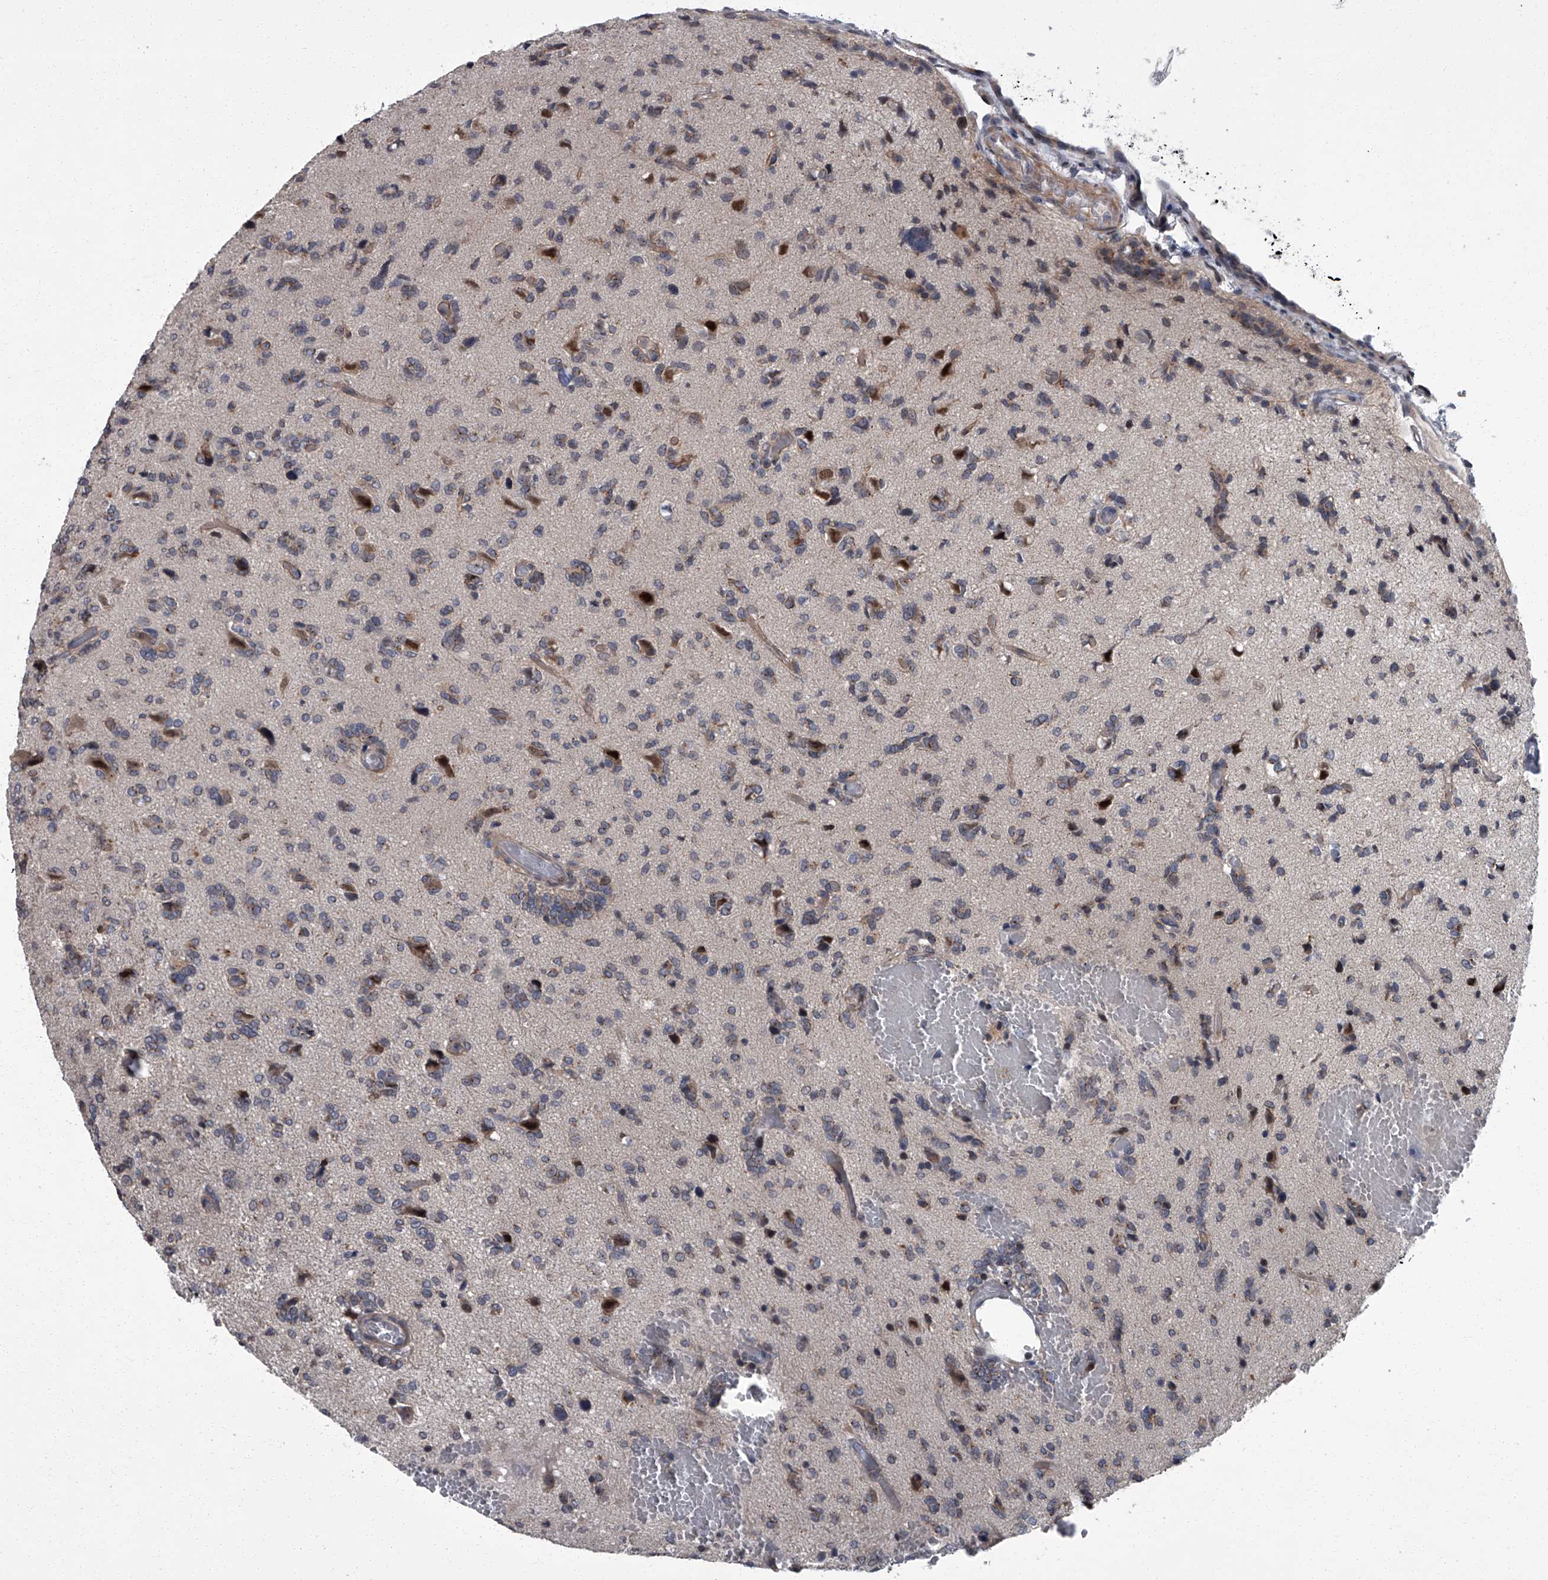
{"staining": {"intensity": "negative", "quantity": "none", "location": "none"}, "tissue": "glioma", "cell_type": "Tumor cells", "image_type": "cancer", "snomed": [{"axis": "morphology", "description": "Glioma, malignant, High grade"}, {"axis": "topography", "description": "Brain"}], "caption": "This is an IHC micrograph of human glioma. There is no staining in tumor cells.", "gene": "ZNF274", "patient": {"sex": "female", "age": 59}}